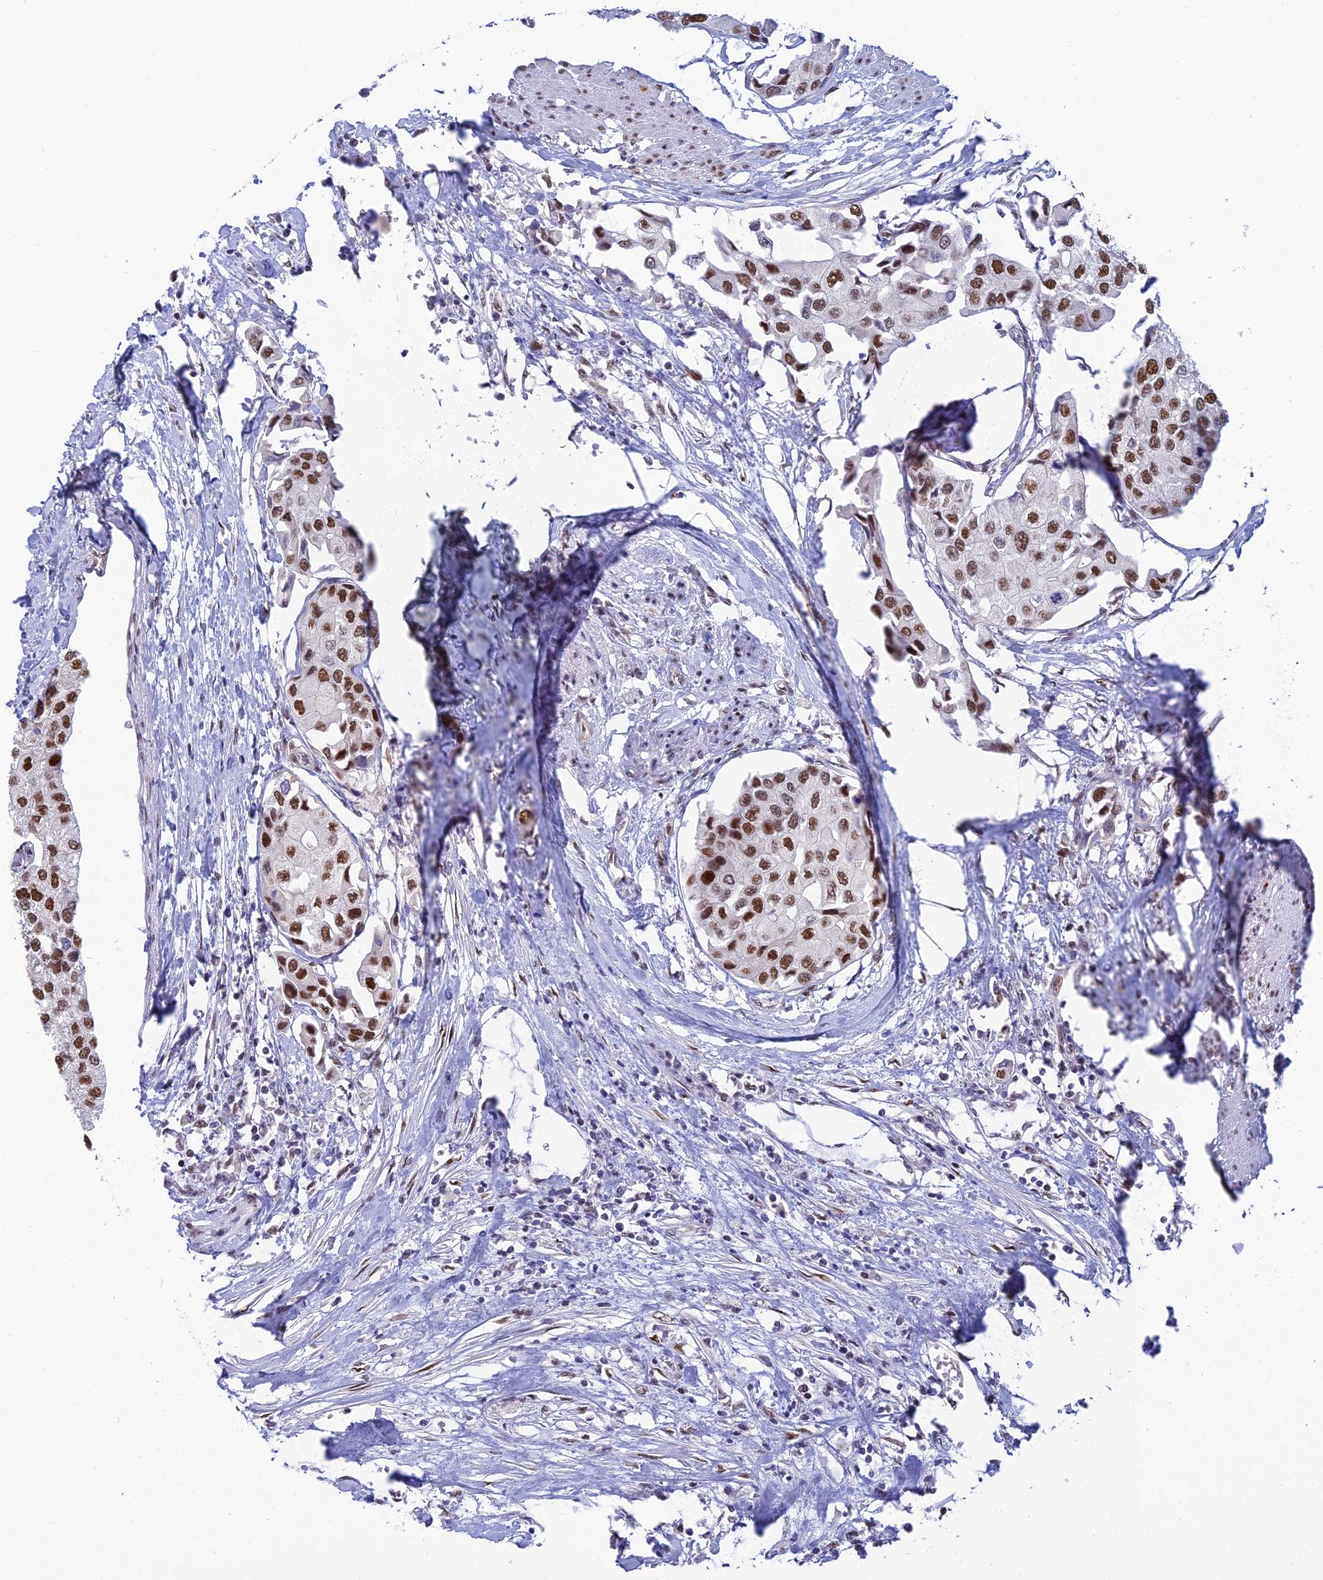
{"staining": {"intensity": "moderate", "quantity": ">75%", "location": "nuclear"}, "tissue": "urothelial cancer", "cell_type": "Tumor cells", "image_type": "cancer", "snomed": [{"axis": "morphology", "description": "Urothelial carcinoma, High grade"}, {"axis": "topography", "description": "Urinary bladder"}], "caption": "Urothelial carcinoma (high-grade) stained for a protein (brown) displays moderate nuclear positive expression in approximately >75% of tumor cells.", "gene": "CLK4", "patient": {"sex": "male", "age": 64}}